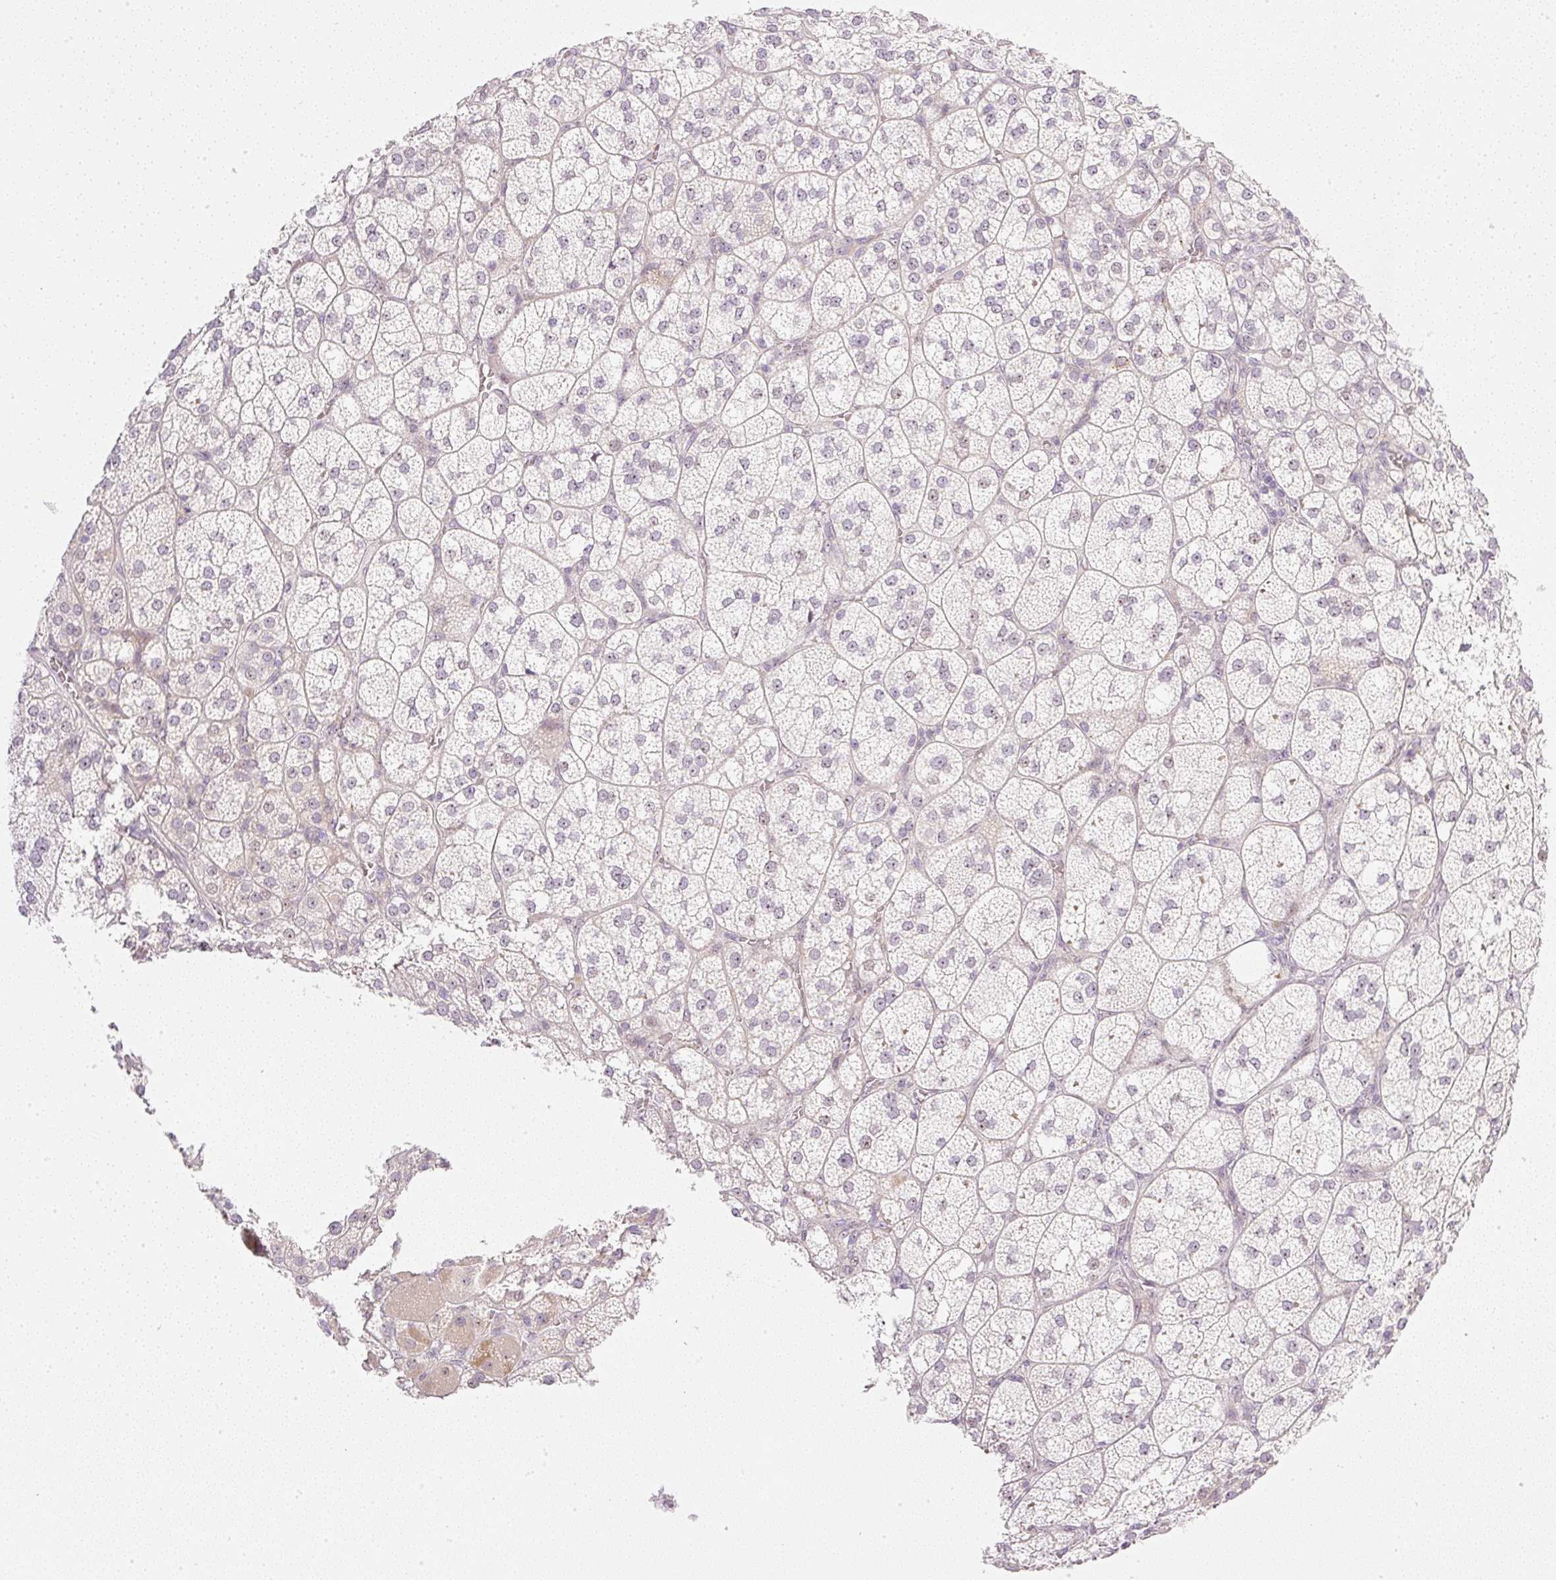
{"staining": {"intensity": "weak", "quantity": "25%-75%", "location": "cytoplasmic/membranous,nuclear"}, "tissue": "adrenal gland", "cell_type": "Glandular cells", "image_type": "normal", "snomed": [{"axis": "morphology", "description": "Normal tissue, NOS"}, {"axis": "topography", "description": "Adrenal gland"}], "caption": "Immunohistochemistry of normal adrenal gland reveals low levels of weak cytoplasmic/membranous,nuclear positivity in about 25%-75% of glandular cells.", "gene": "AAR2", "patient": {"sex": "female", "age": 60}}